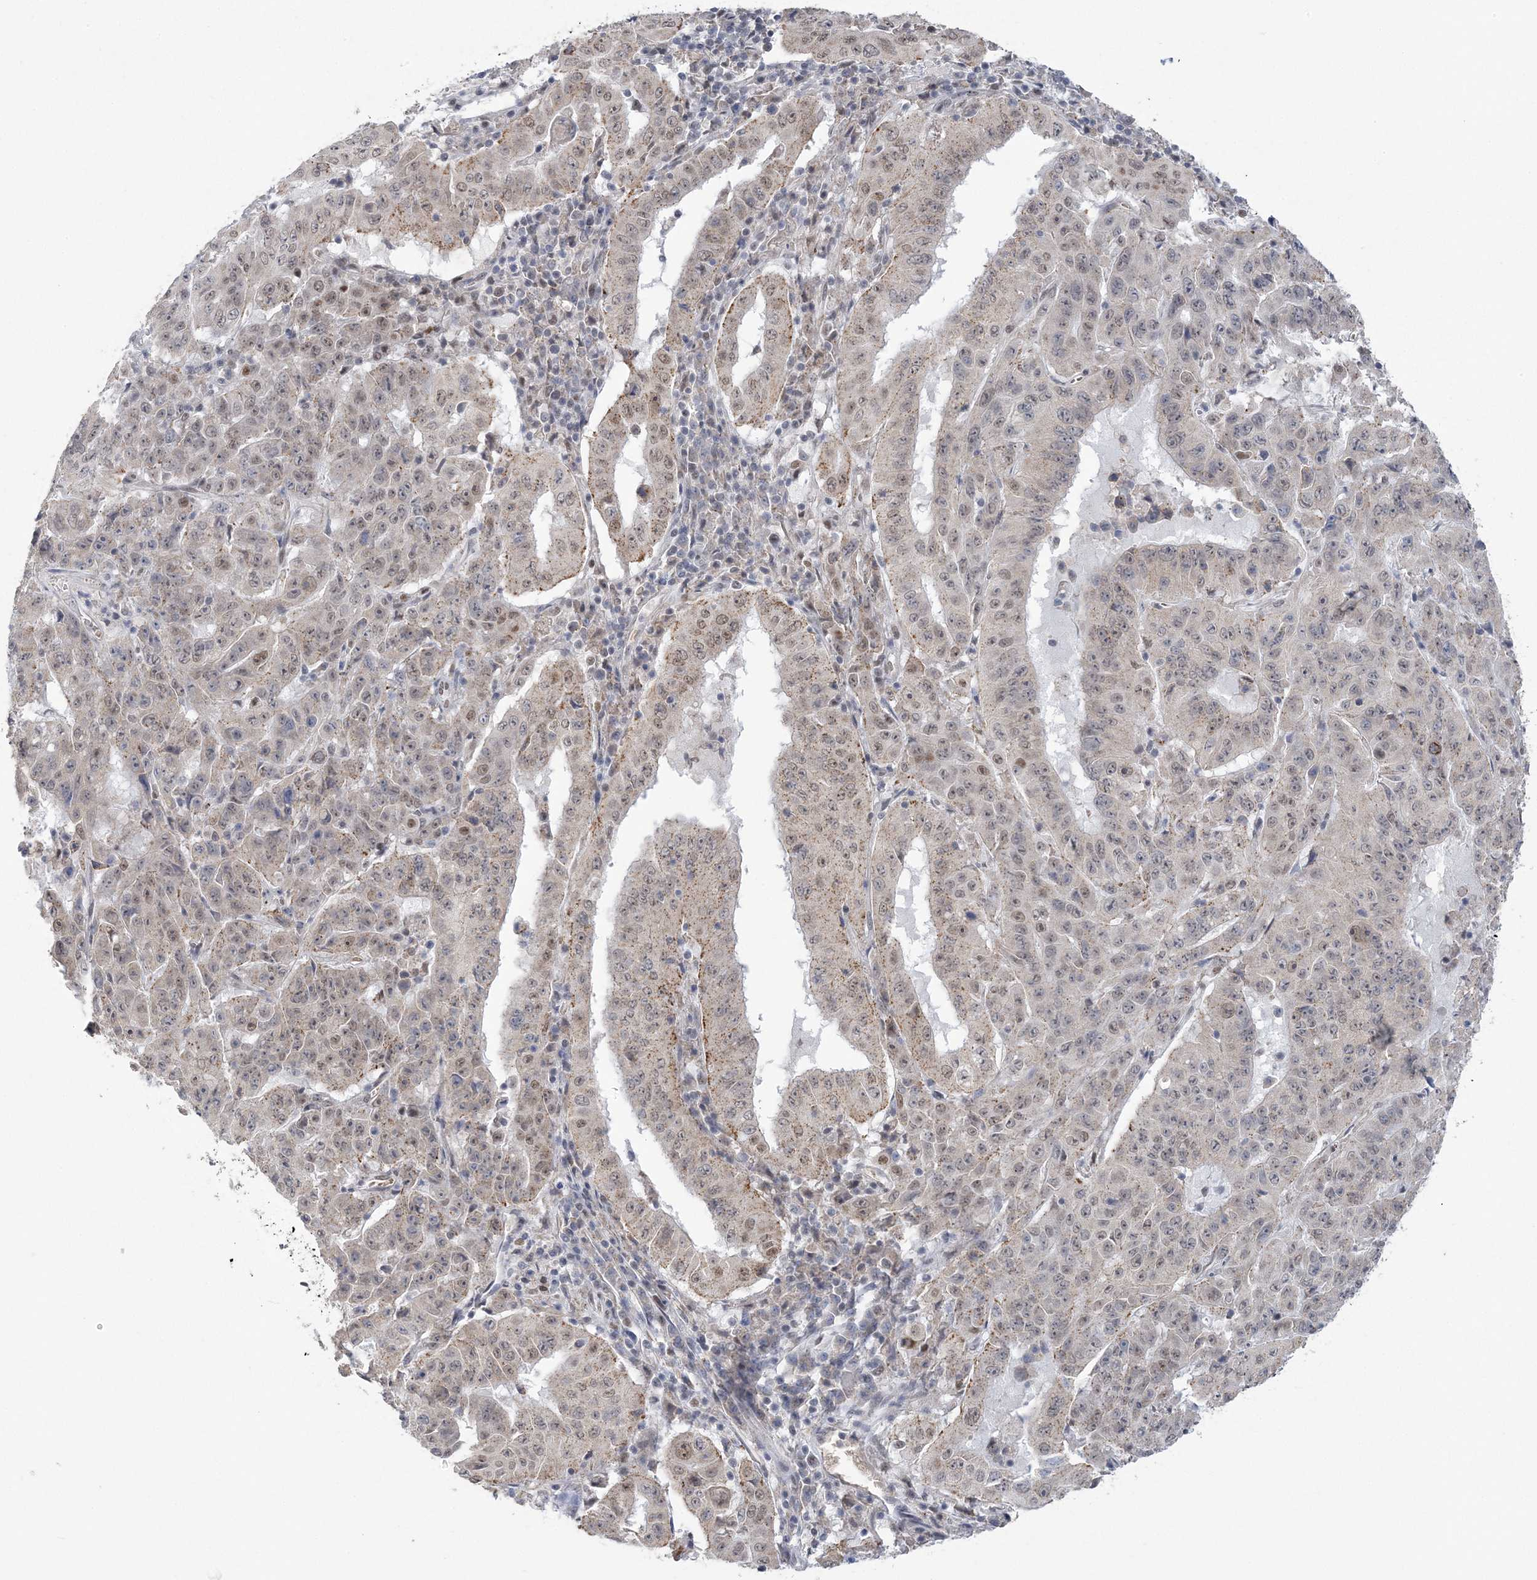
{"staining": {"intensity": "weak", "quantity": "25%-75%", "location": "cytoplasmic/membranous,nuclear"}, "tissue": "pancreatic cancer", "cell_type": "Tumor cells", "image_type": "cancer", "snomed": [{"axis": "morphology", "description": "Adenocarcinoma, NOS"}, {"axis": "topography", "description": "Pancreas"}], "caption": "The photomicrograph shows a brown stain indicating the presence of a protein in the cytoplasmic/membranous and nuclear of tumor cells in pancreatic cancer (adenocarcinoma).", "gene": "ZBTB7A", "patient": {"sex": "male", "age": 63}}